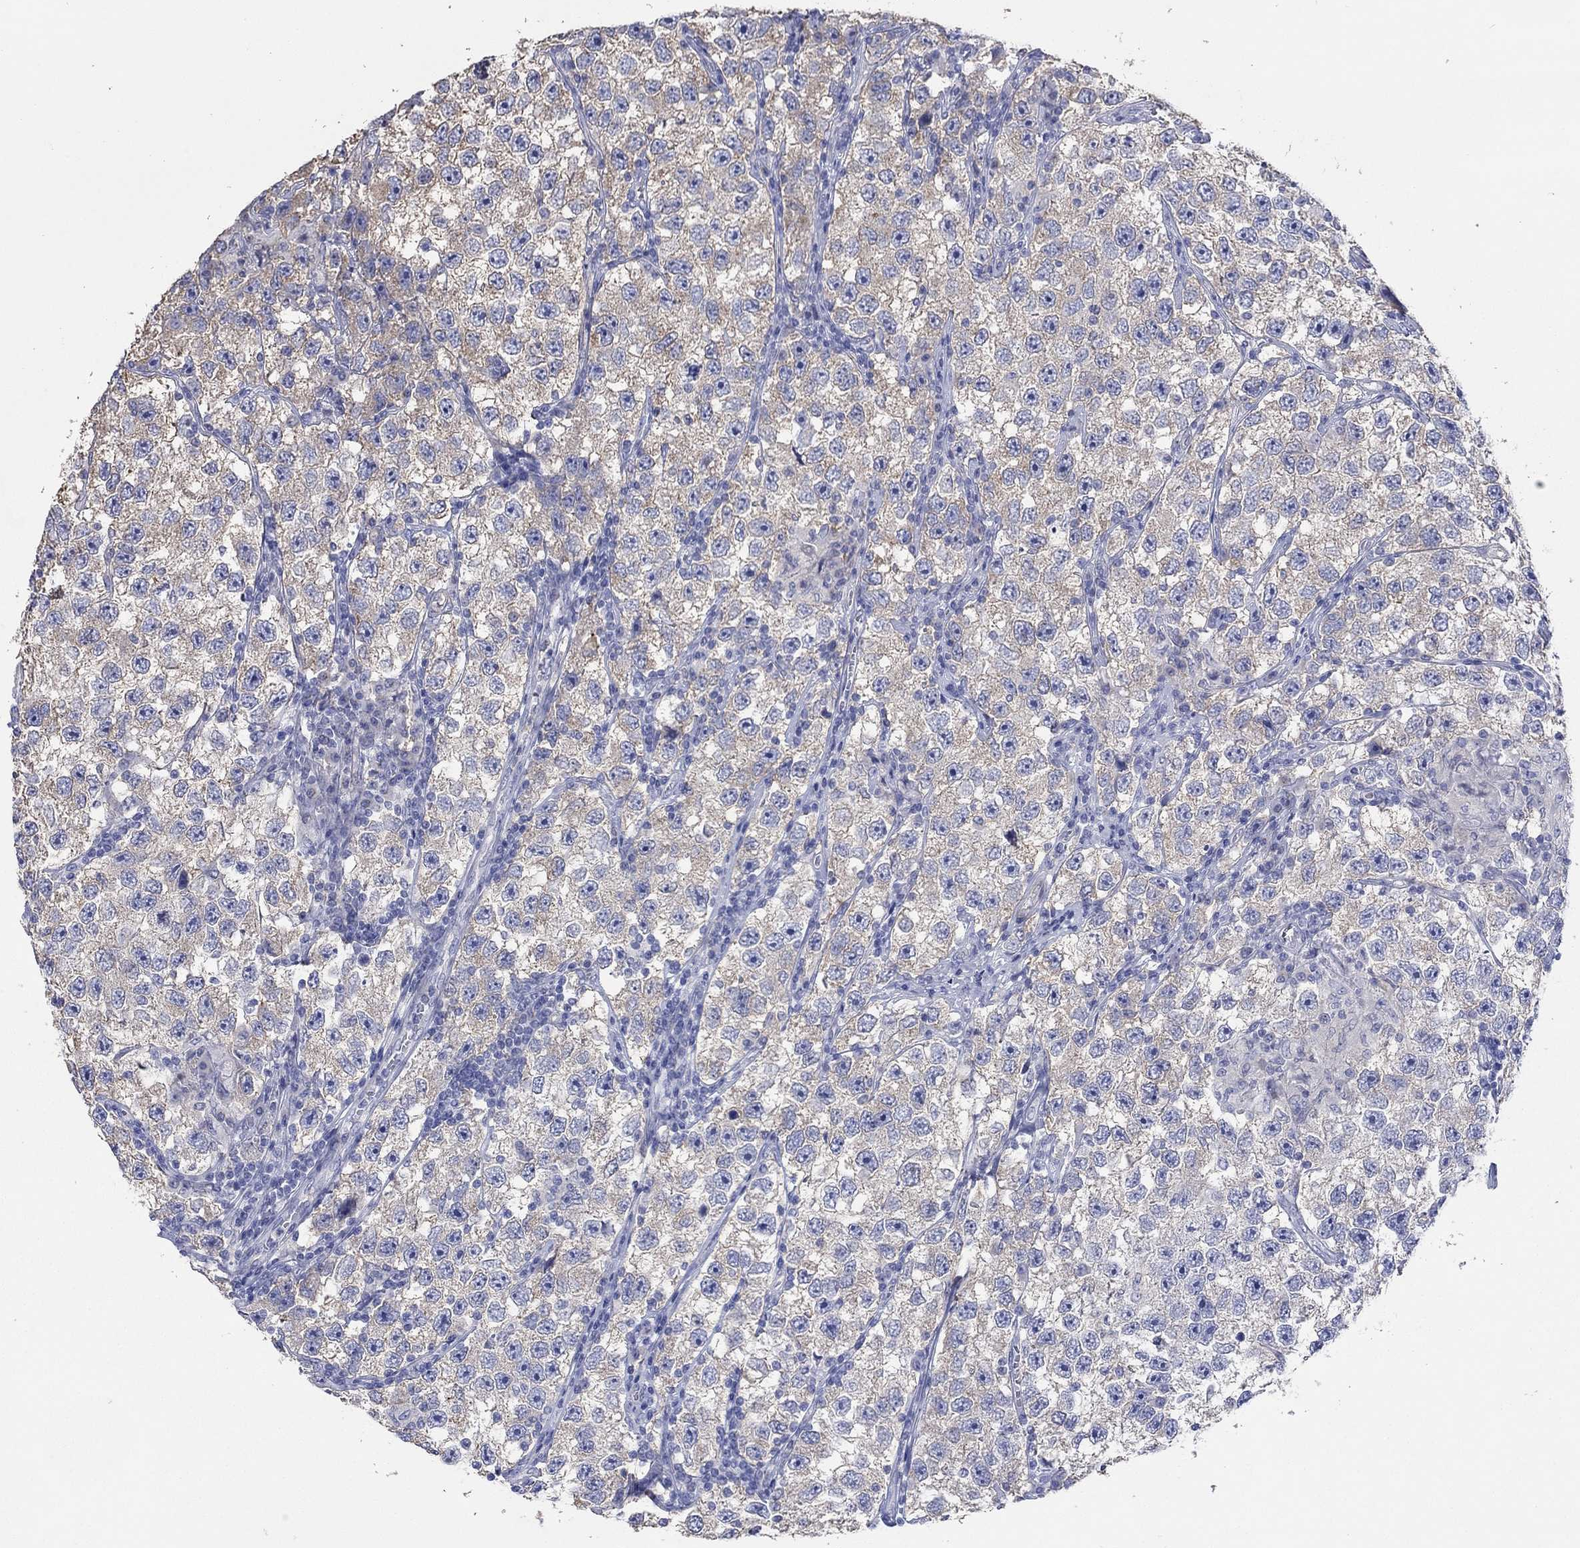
{"staining": {"intensity": "negative", "quantity": "none", "location": "none"}, "tissue": "testis cancer", "cell_type": "Tumor cells", "image_type": "cancer", "snomed": [{"axis": "morphology", "description": "Seminoma, NOS"}, {"axis": "topography", "description": "Testis"}], "caption": "Tumor cells show no significant protein expression in testis cancer (seminoma).", "gene": "TPRN", "patient": {"sex": "male", "age": 26}}